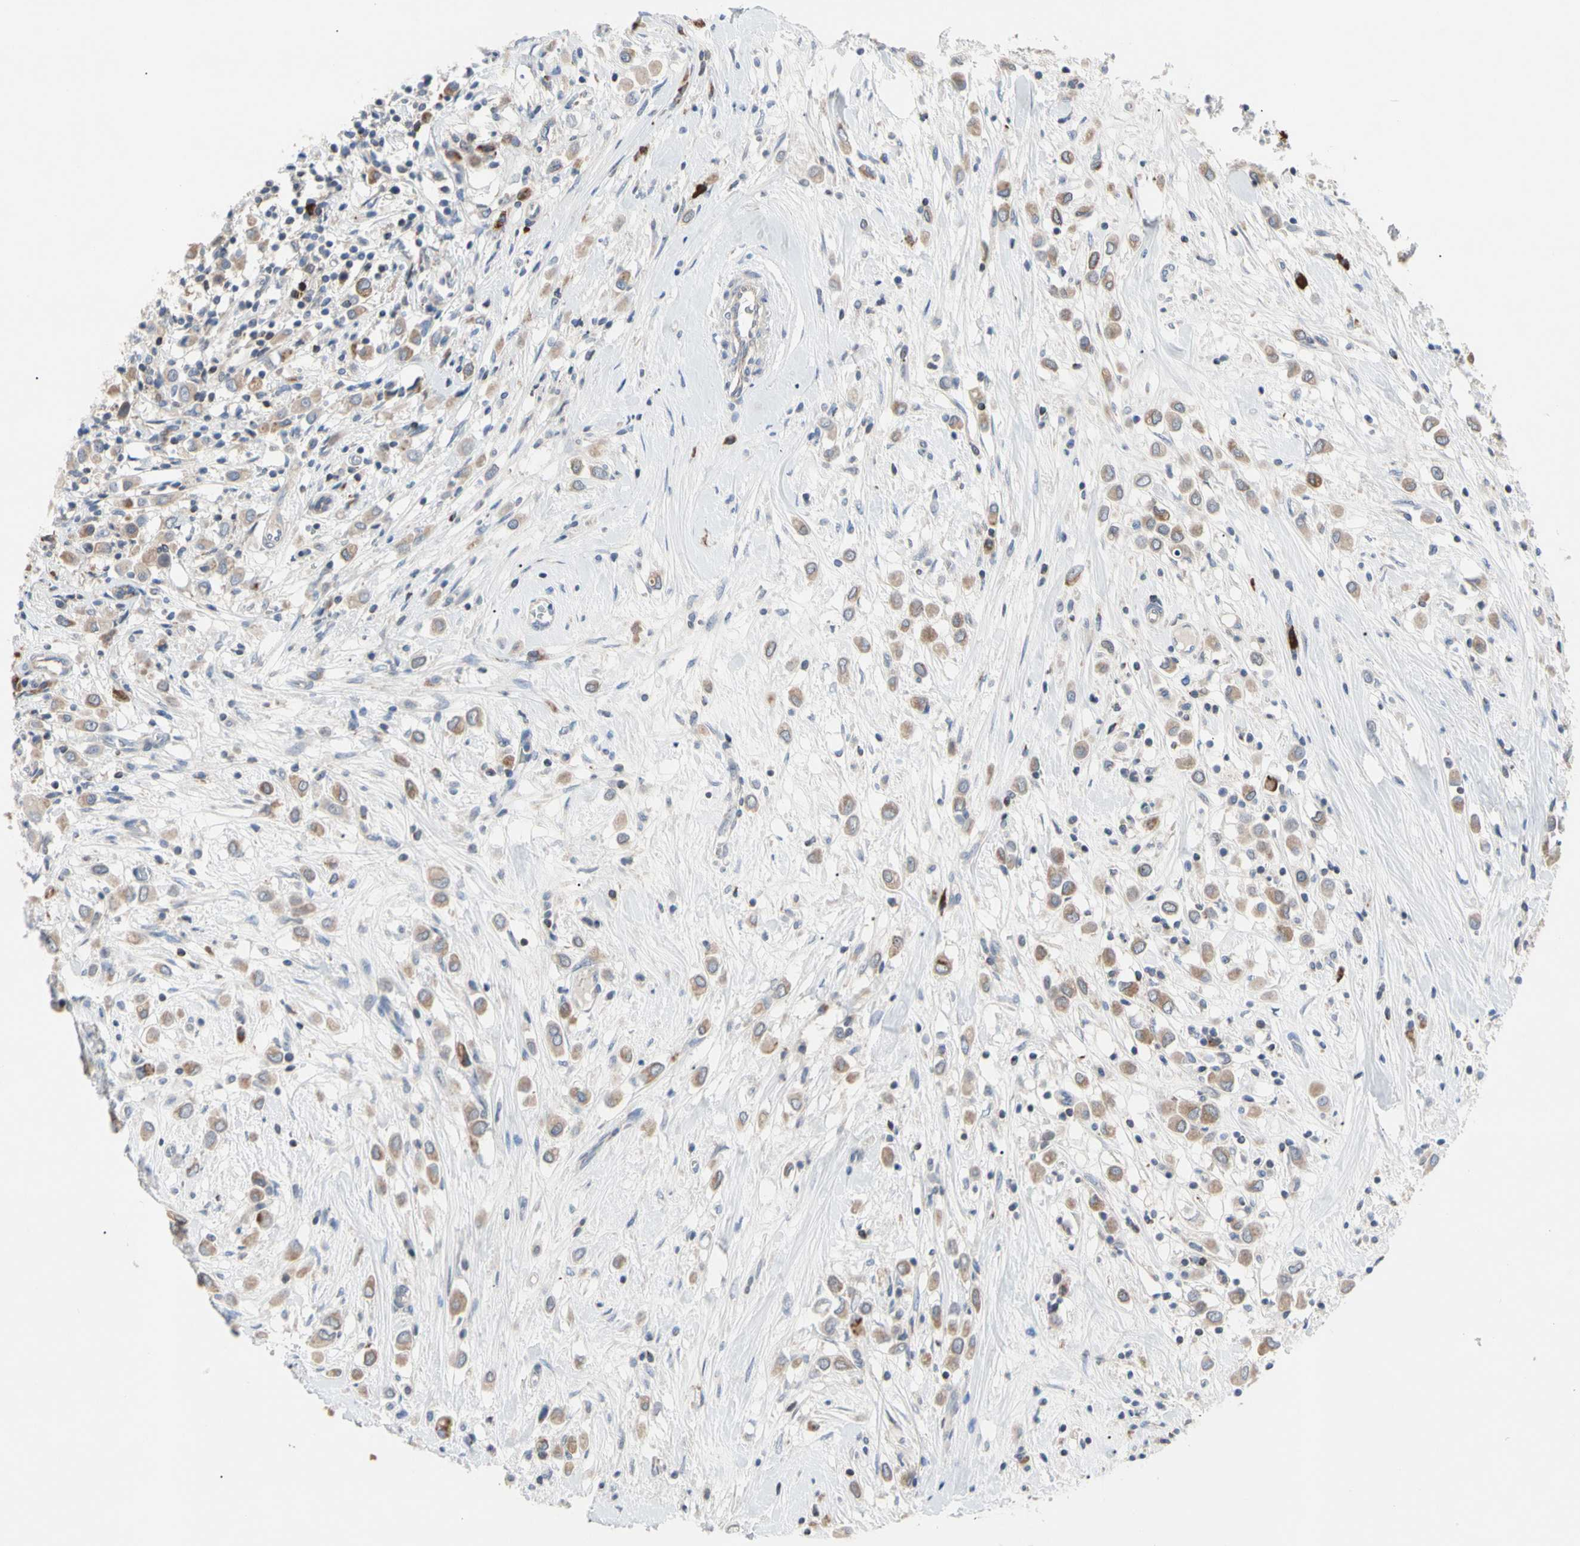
{"staining": {"intensity": "weak", "quantity": "25%-75%", "location": "cytoplasmic/membranous"}, "tissue": "breast cancer", "cell_type": "Tumor cells", "image_type": "cancer", "snomed": [{"axis": "morphology", "description": "Duct carcinoma"}, {"axis": "topography", "description": "Breast"}], "caption": "DAB (3,3'-diaminobenzidine) immunohistochemical staining of breast invasive ductal carcinoma demonstrates weak cytoplasmic/membranous protein expression in approximately 25%-75% of tumor cells.", "gene": "MCL1", "patient": {"sex": "female", "age": 61}}